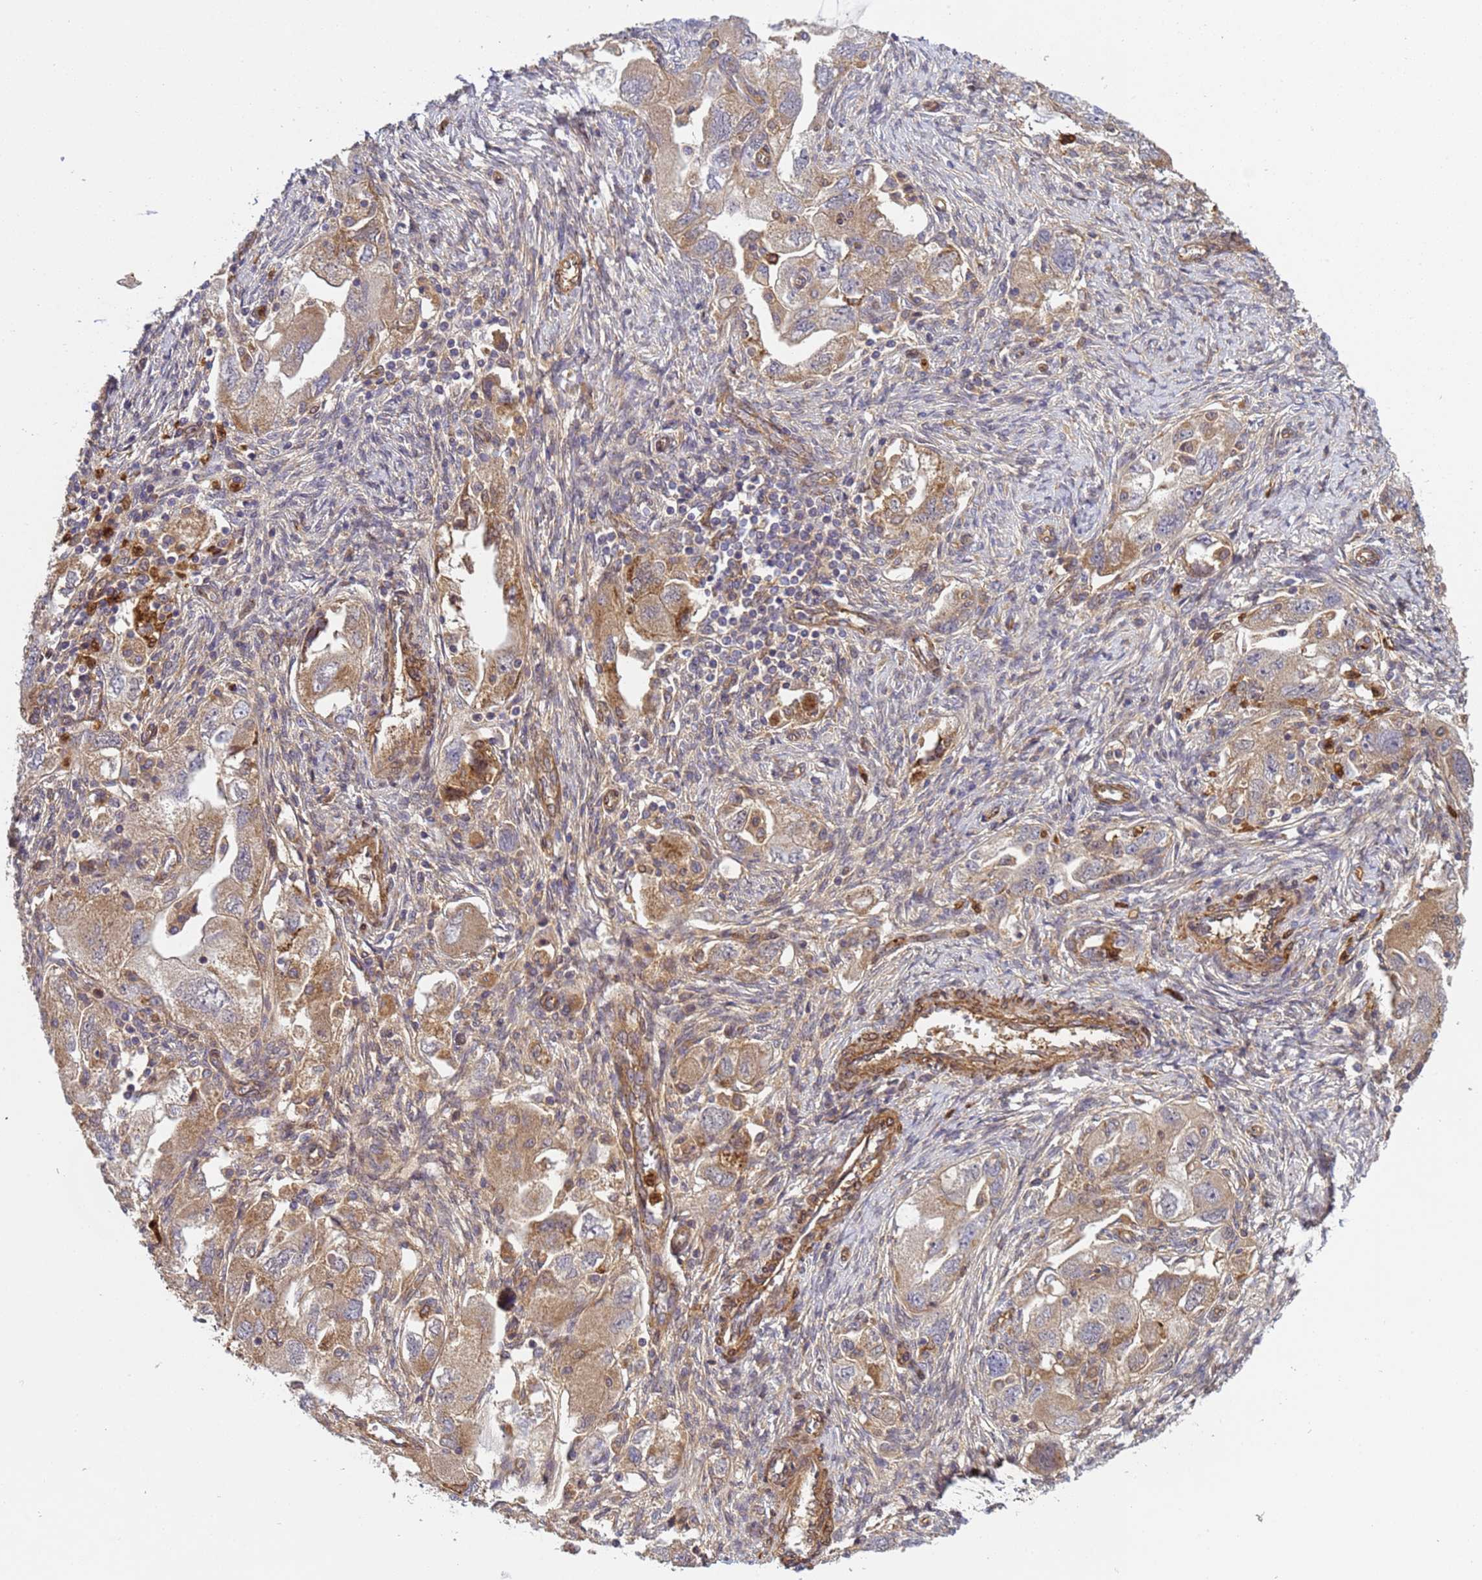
{"staining": {"intensity": "moderate", "quantity": ">75%", "location": "cytoplasmic/membranous"}, "tissue": "ovarian cancer", "cell_type": "Tumor cells", "image_type": "cancer", "snomed": [{"axis": "morphology", "description": "Carcinoma, NOS"}, {"axis": "morphology", "description": "Cystadenocarcinoma, serous, NOS"}, {"axis": "topography", "description": "Ovary"}], "caption": "Protein expression analysis of ovarian cancer (carcinoma) reveals moderate cytoplasmic/membranous expression in approximately >75% of tumor cells.", "gene": "C8orf34", "patient": {"sex": "female", "age": 69}}